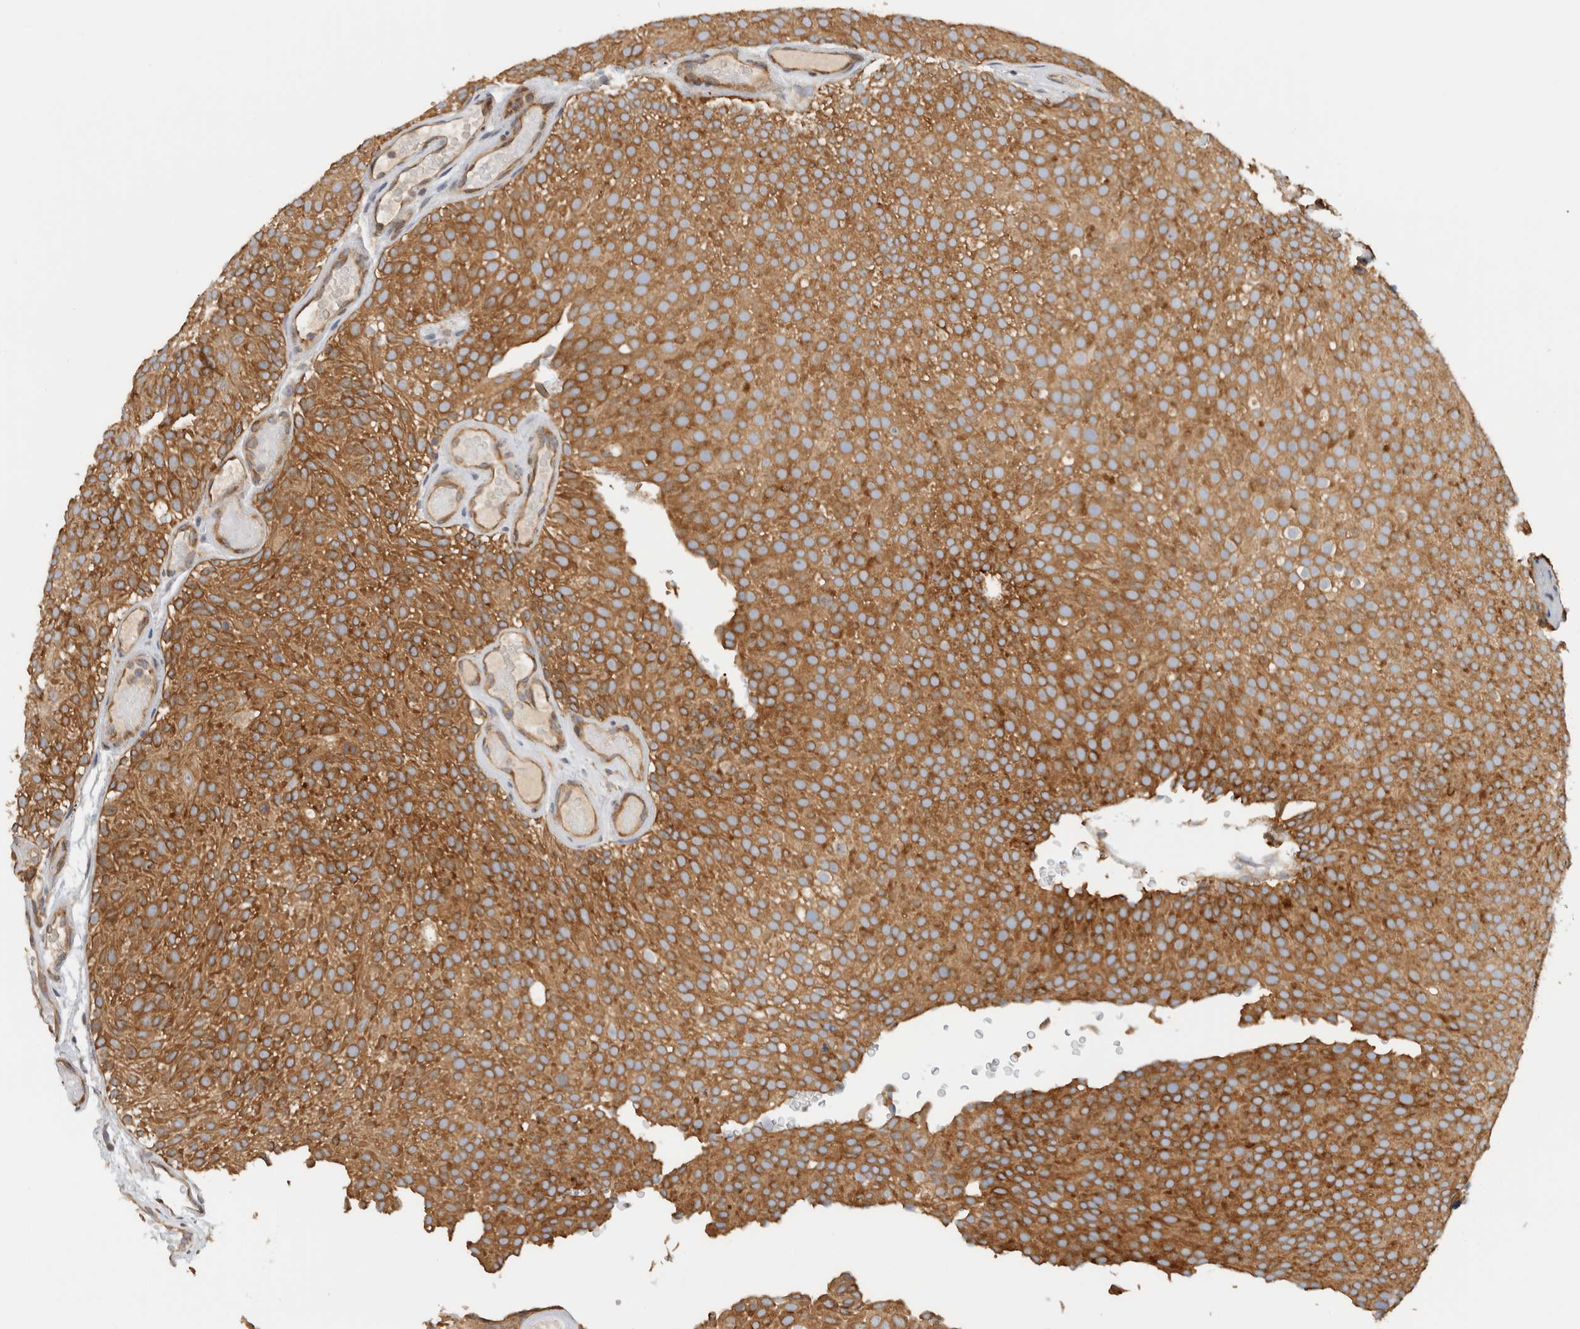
{"staining": {"intensity": "moderate", "quantity": ">75%", "location": "cytoplasmic/membranous"}, "tissue": "urothelial cancer", "cell_type": "Tumor cells", "image_type": "cancer", "snomed": [{"axis": "morphology", "description": "Urothelial carcinoma, Low grade"}, {"axis": "topography", "description": "Urinary bladder"}], "caption": "Immunohistochemistry (IHC) of urothelial cancer exhibits medium levels of moderate cytoplasmic/membranous staining in approximately >75% of tumor cells.", "gene": "PUM1", "patient": {"sex": "male", "age": 78}}